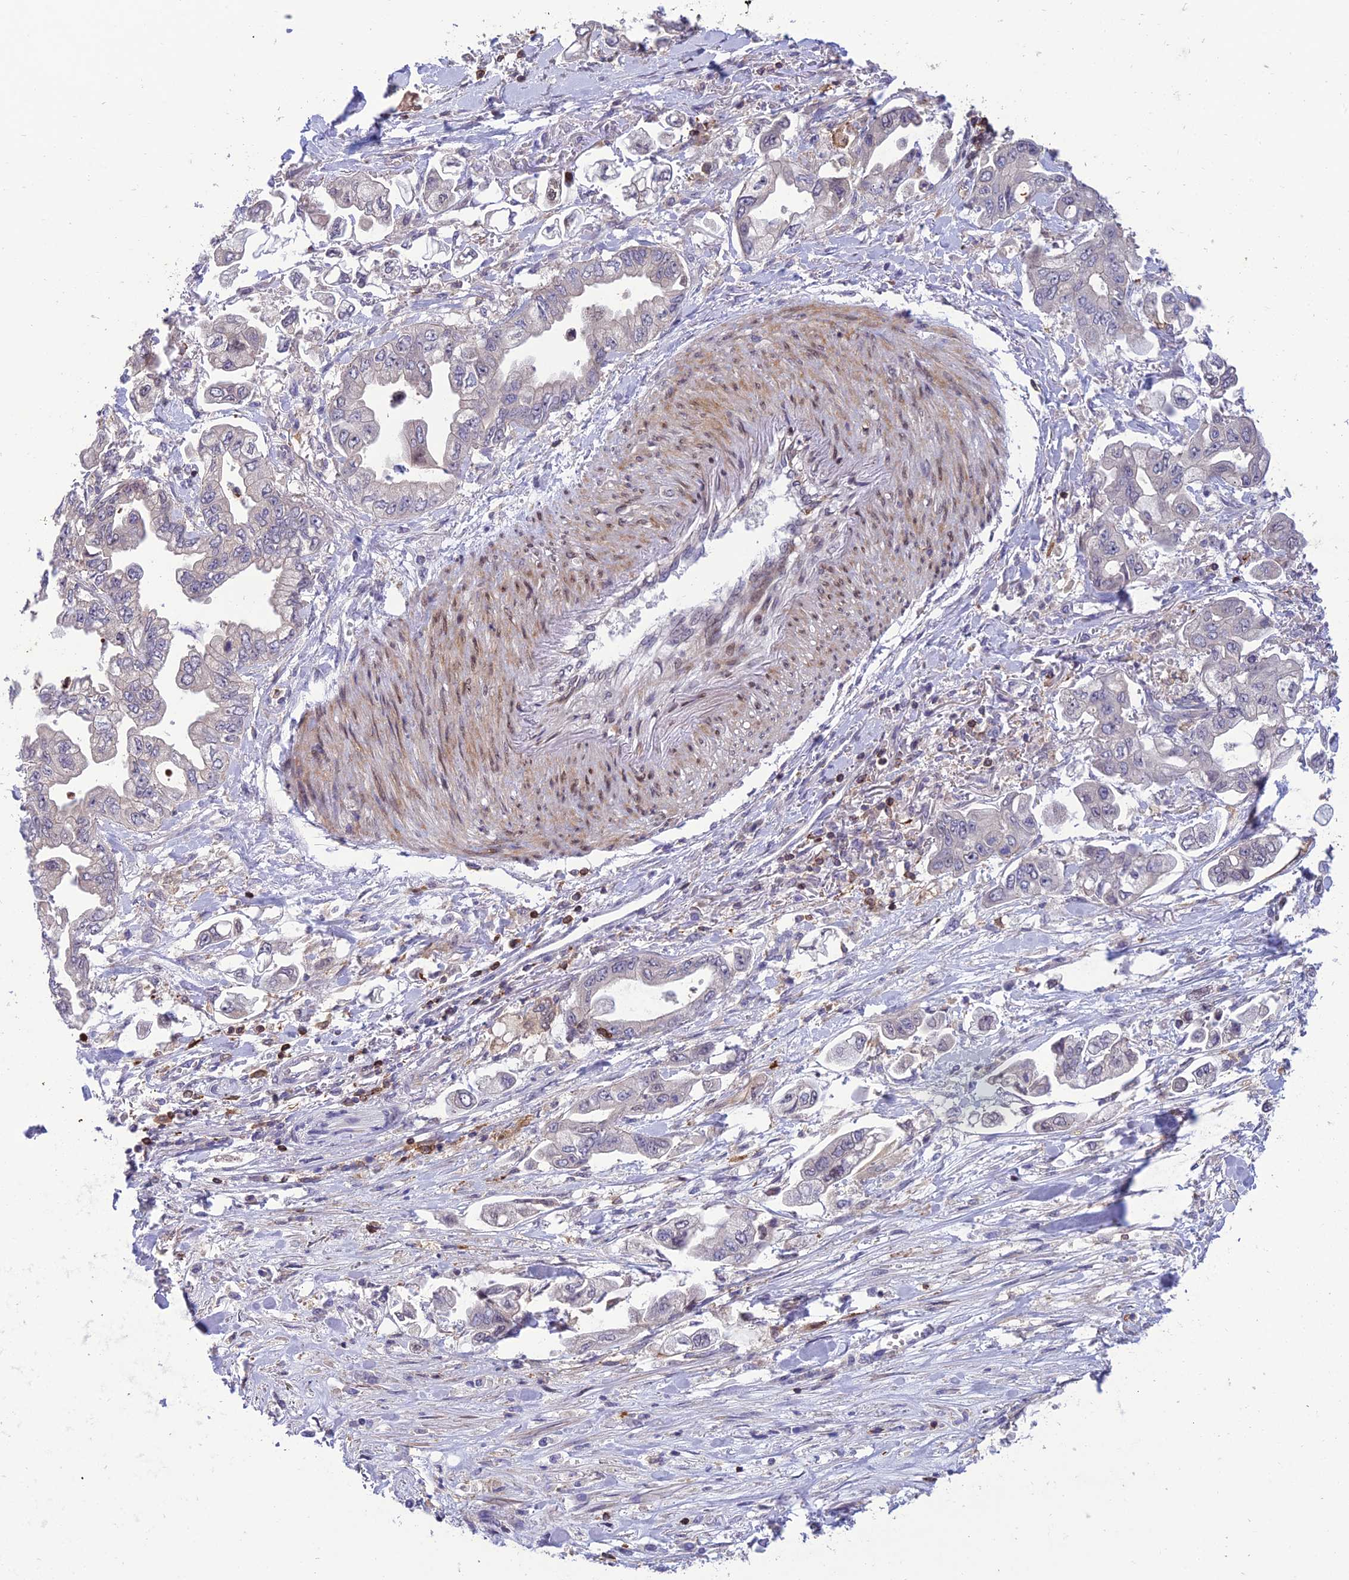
{"staining": {"intensity": "negative", "quantity": "none", "location": "none"}, "tissue": "stomach cancer", "cell_type": "Tumor cells", "image_type": "cancer", "snomed": [{"axis": "morphology", "description": "Adenocarcinoma, NOS"}, {"axis": "topography", "description": "Stomach"}], "caption": "A micrograph of adenocarcinoma (stomach) stained for a protein exhibits no brown staining in tumor cells. (Stains: DAB (3,3'-diaminobenzidine) immunohistochemistry (IHC) with hematoxylin counter stain, Microscopy: brightfield microscopy at high magnification).", "gene": "FAM76A", "patient": {"sex": "male", "age": 62}}